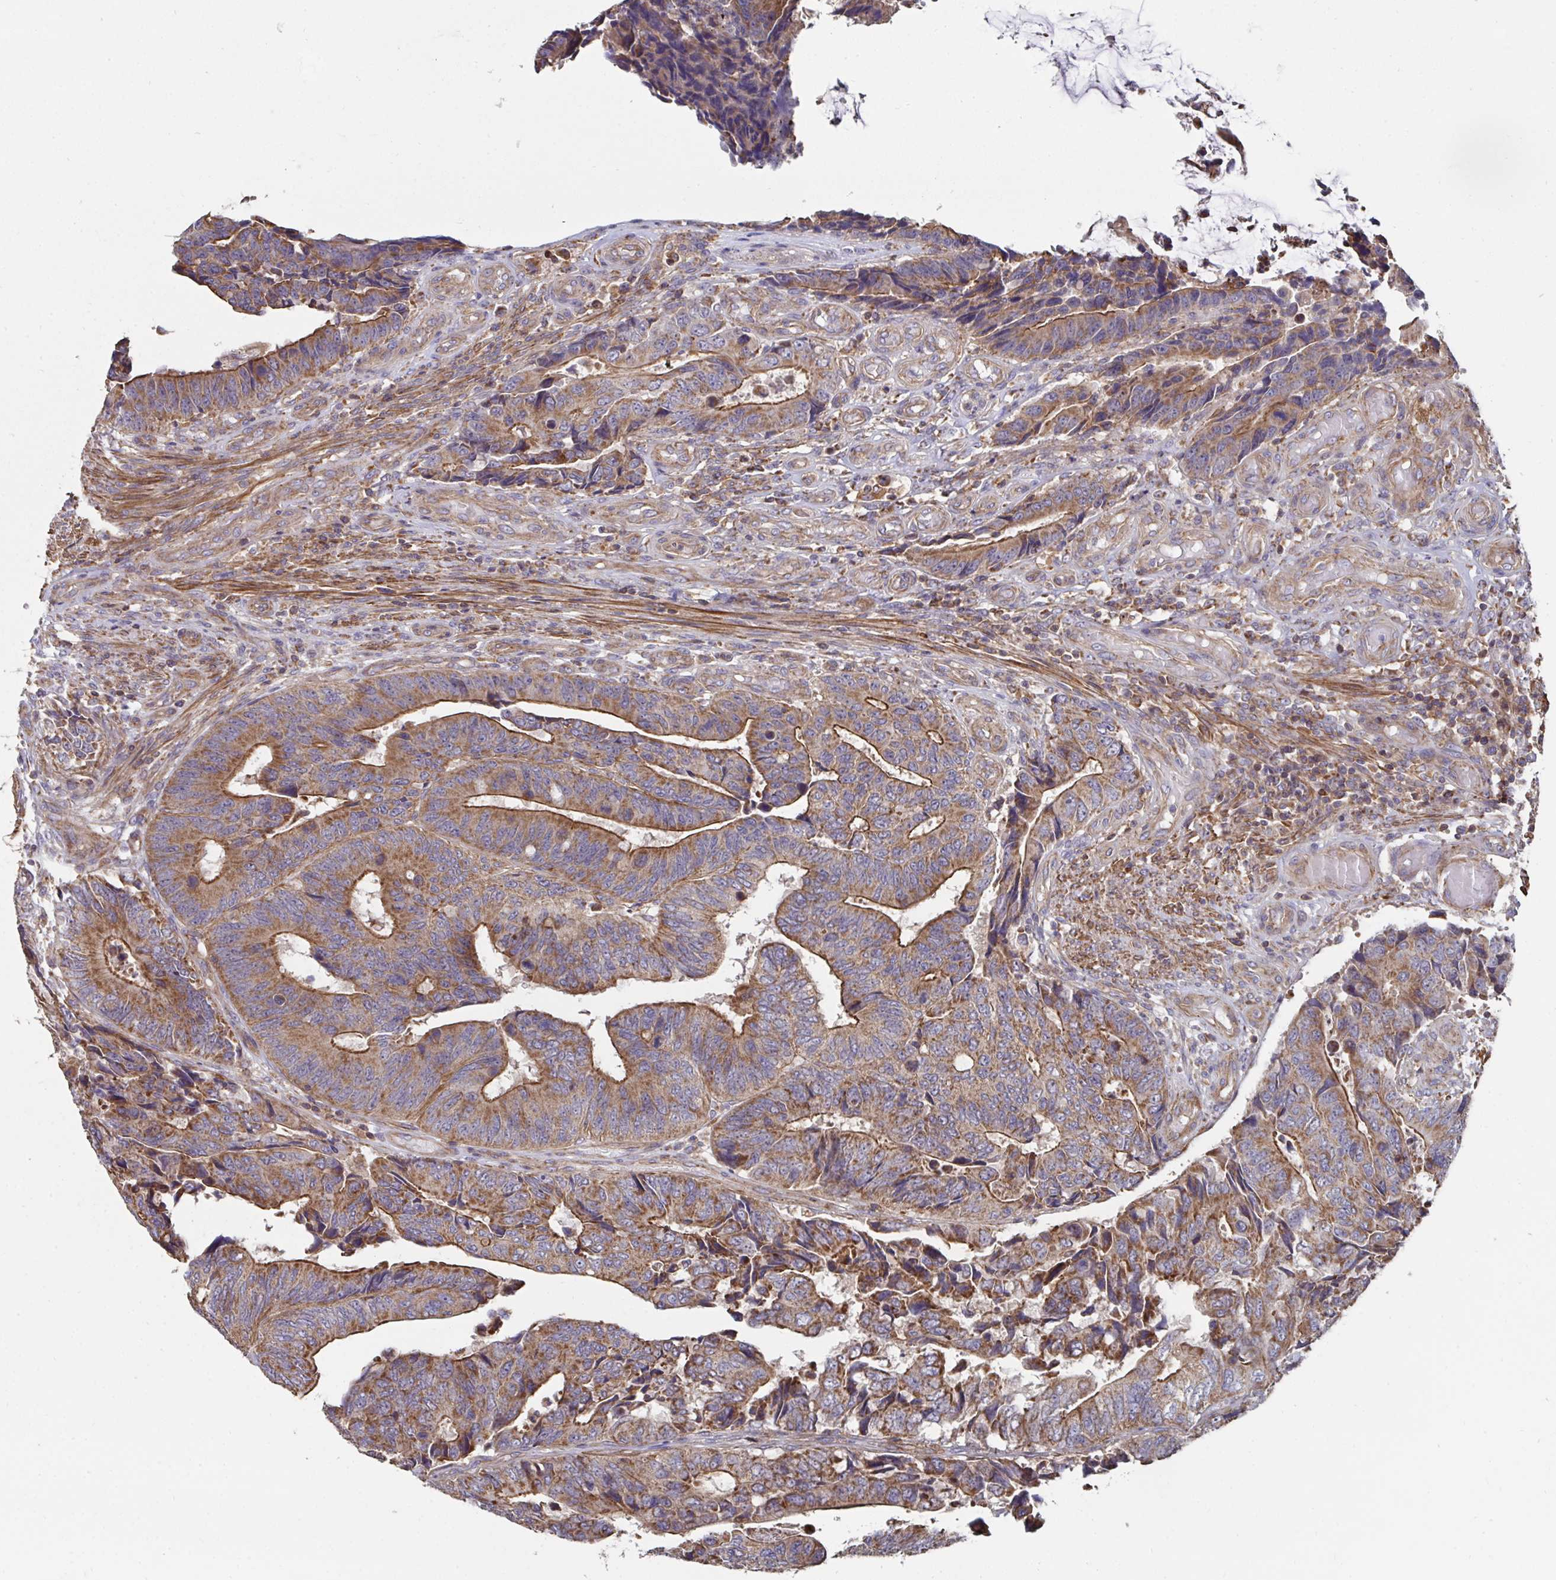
{"staining": {"intensity": "moderate", "quantity": ">75%", "location": "cytoplasmic/membranous"}, "tissue": "colorectal cancer", "cell_type": "Tumor cells", "image_type": "cancer", "snomed": [{"axis": "morphology", "description": "Adenocarcinoma, NOS"}, {"axis": "topography", "description": "Colon"}], "caption": "Immunohistochemistry photomicrograph of neoplastic tissue: colorectal cancer stained using IHC exhibits medium levels of moderate protein expression localized specifically in the cytoplasmic/membranous of tumor cells, appearing as a cytoplasmic/membranous brown color.", "gene": "DZANK1", "patient": {"sex": "male", "age": 87}}